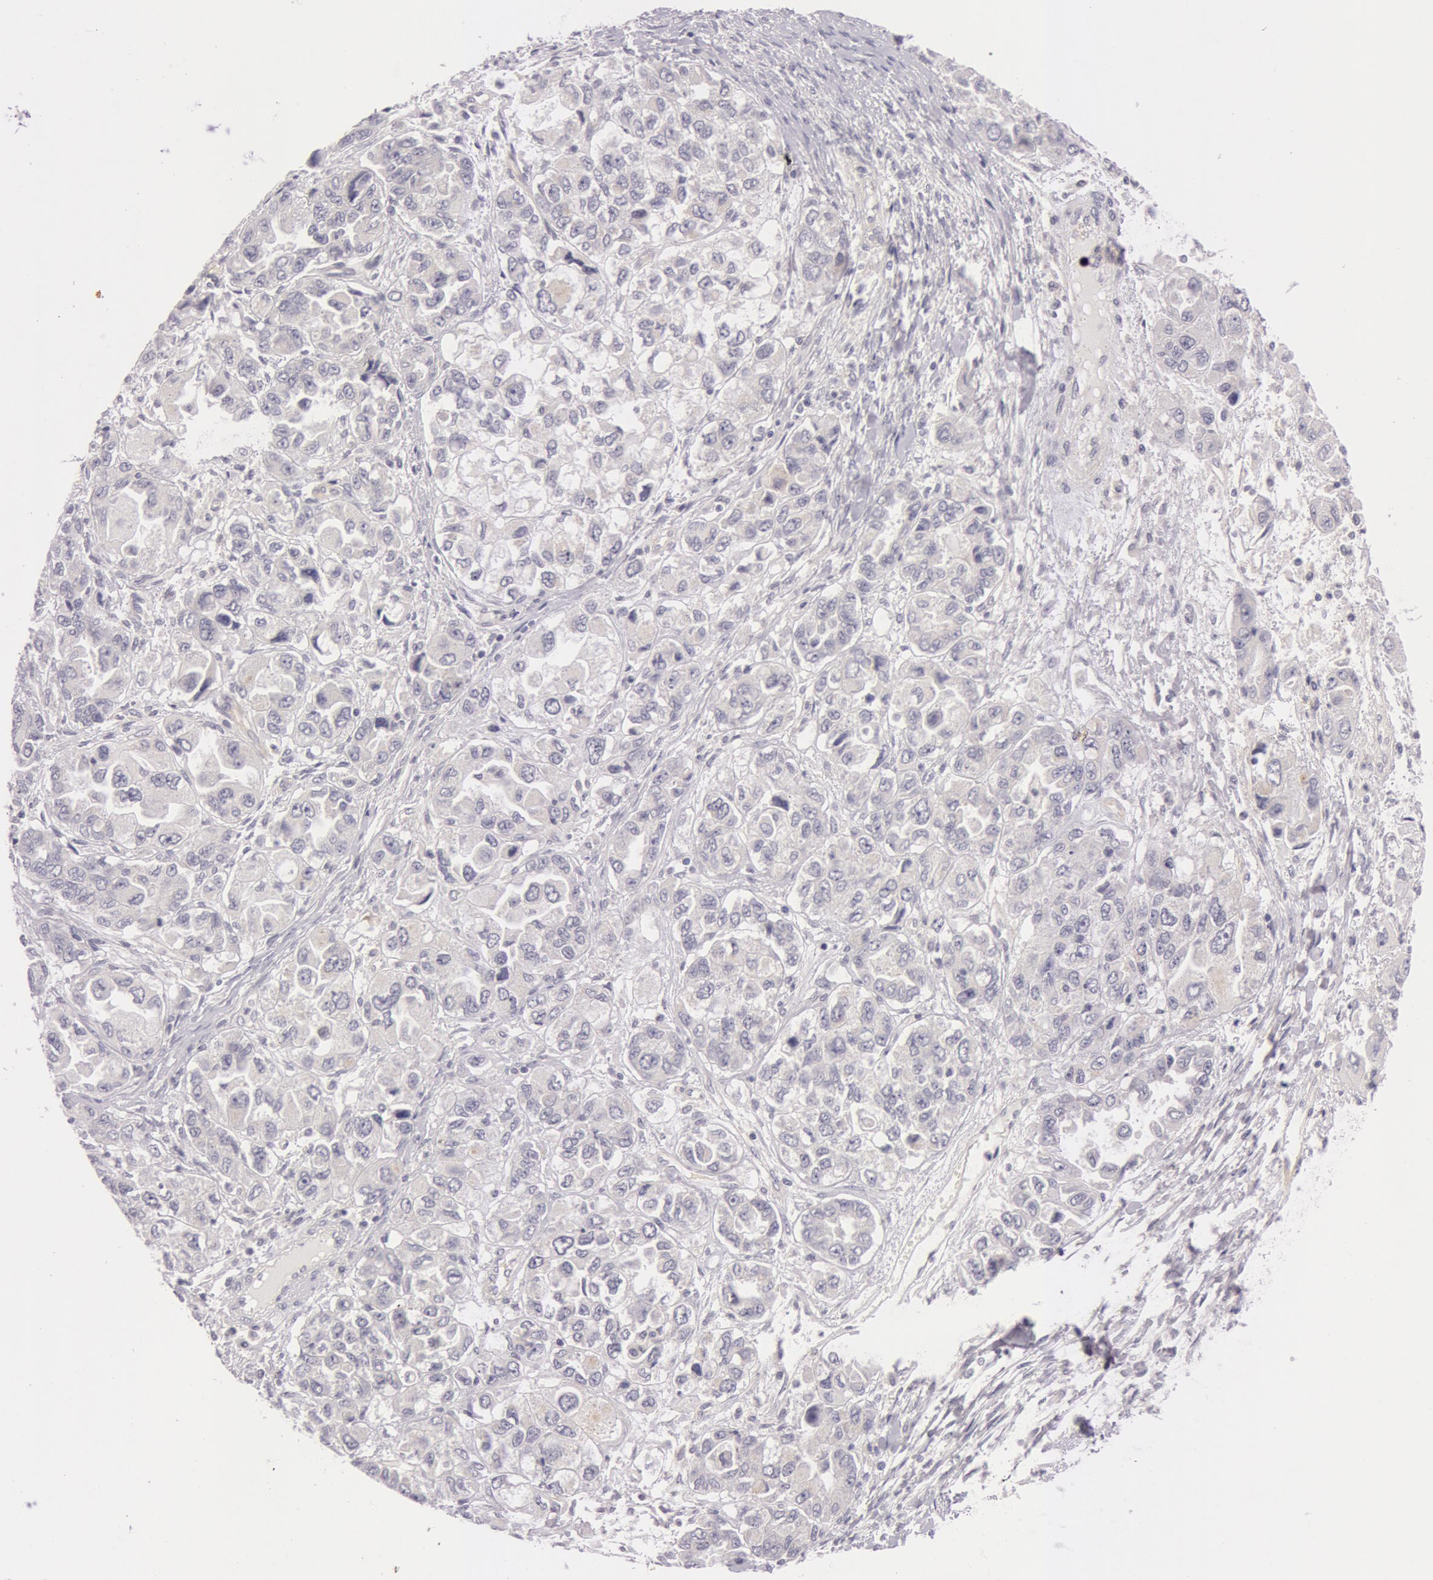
{"staining": {"intensity": "negative", "quantity": "none", "location": "none"}, "tissue": "ovarian cancer", "cell_type": "Tumor cells", "image_type": "cancer", "snomed": [{"axis": "morphology", "description": "Cystadenocarcinoma, serous, NOS"}, {"axis": "topography", "description": "Ovary"}], "caption": "This is an immunohistochemistry (IHC) micrograph of human ovarian cancer (serous cystadenocarcinoma). There is no positivity in tumor cells.", "gene": "RBMY1F", "patient": {"sex": "female", "age": 84}}